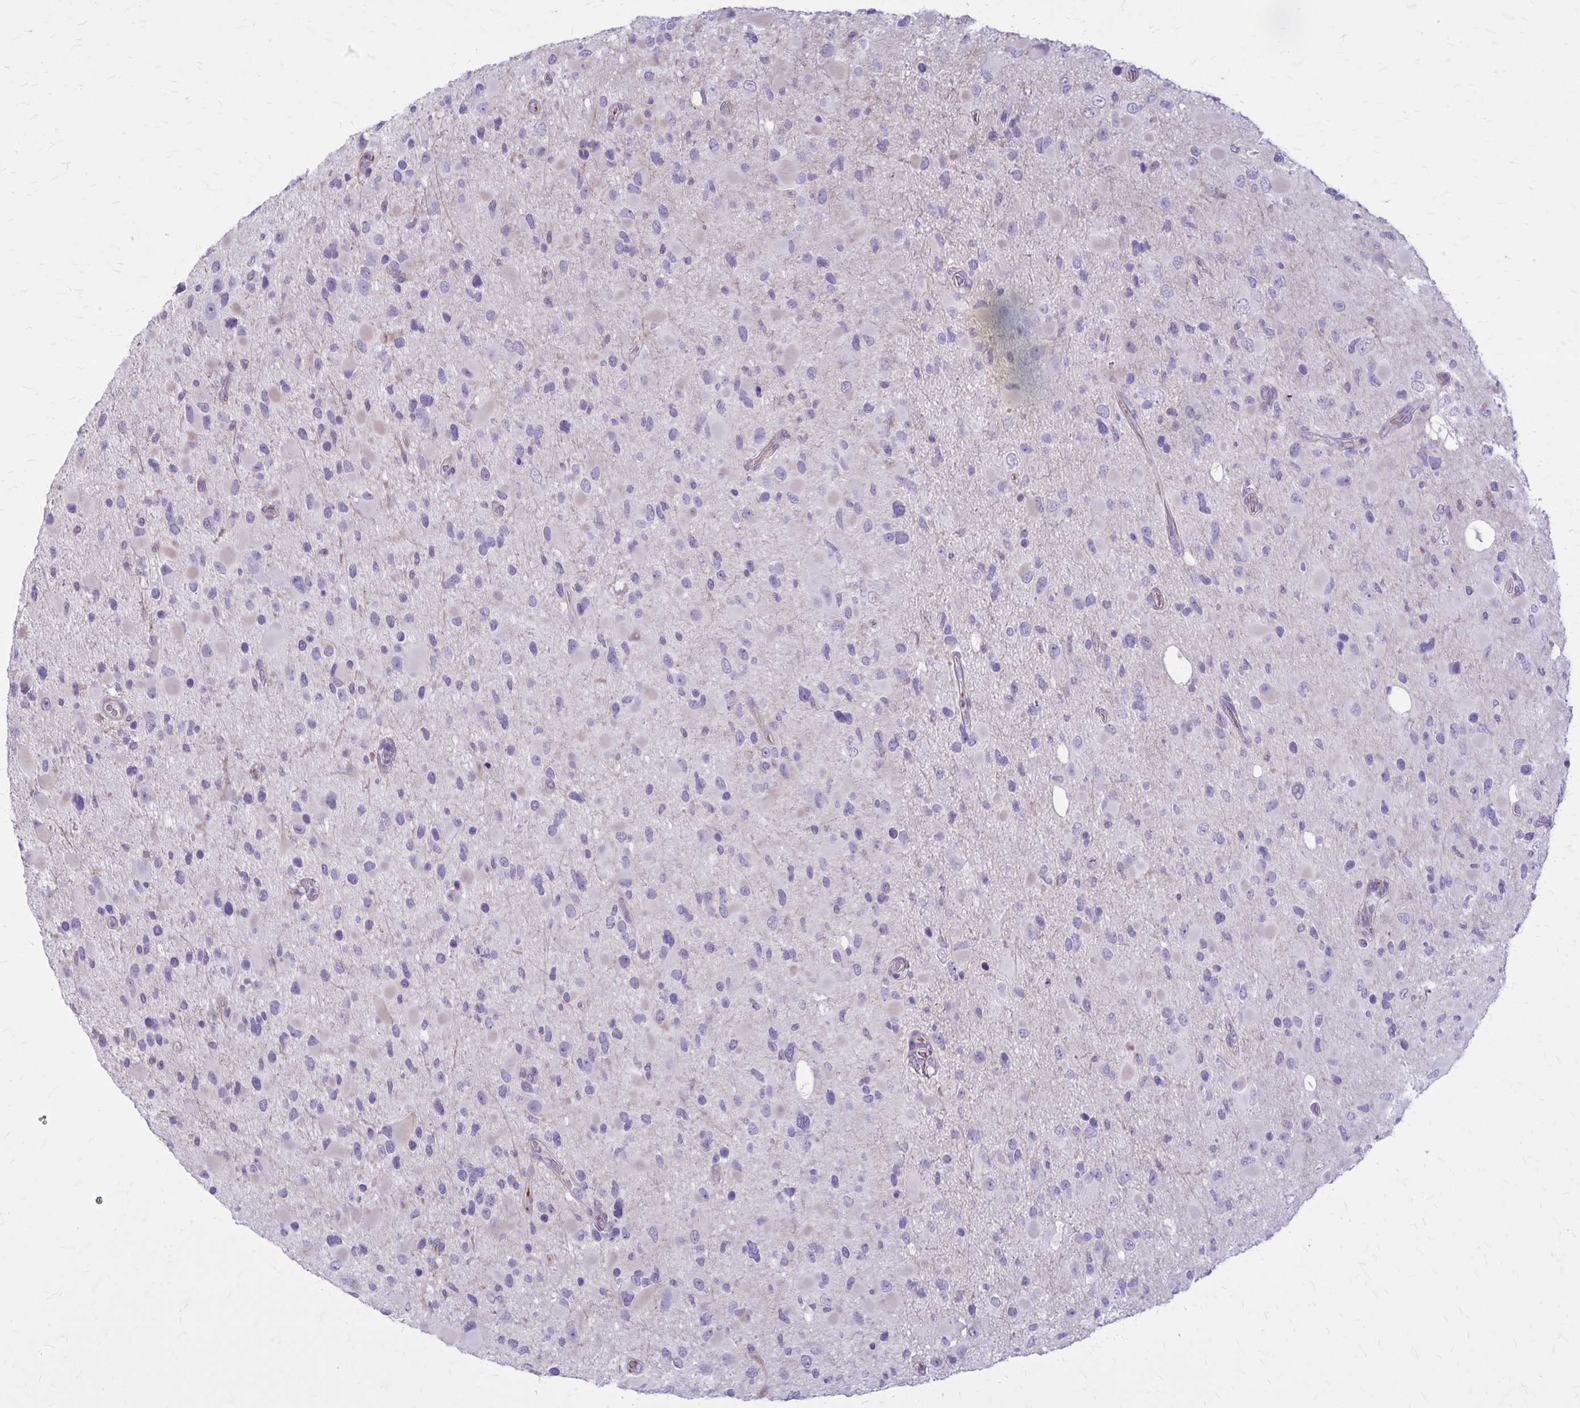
{"staining": {"intensity": "negative", "quantity": "none", "location": "none"}, "tissue": "glioma", "cell_type": "Tumor cells", "image_type": "cancer", "snomed": [{"axis": "morphology", "description": "Glioma, malignant, Low grade"}, {"axis": "topography", "description": "Brain"}], "caption": "An IHC histopathology image of glioma is shown. There is no staining in tumor cells of glioma.", "gene": "GP9", "patient": {"sex": "female", "age": 32}}